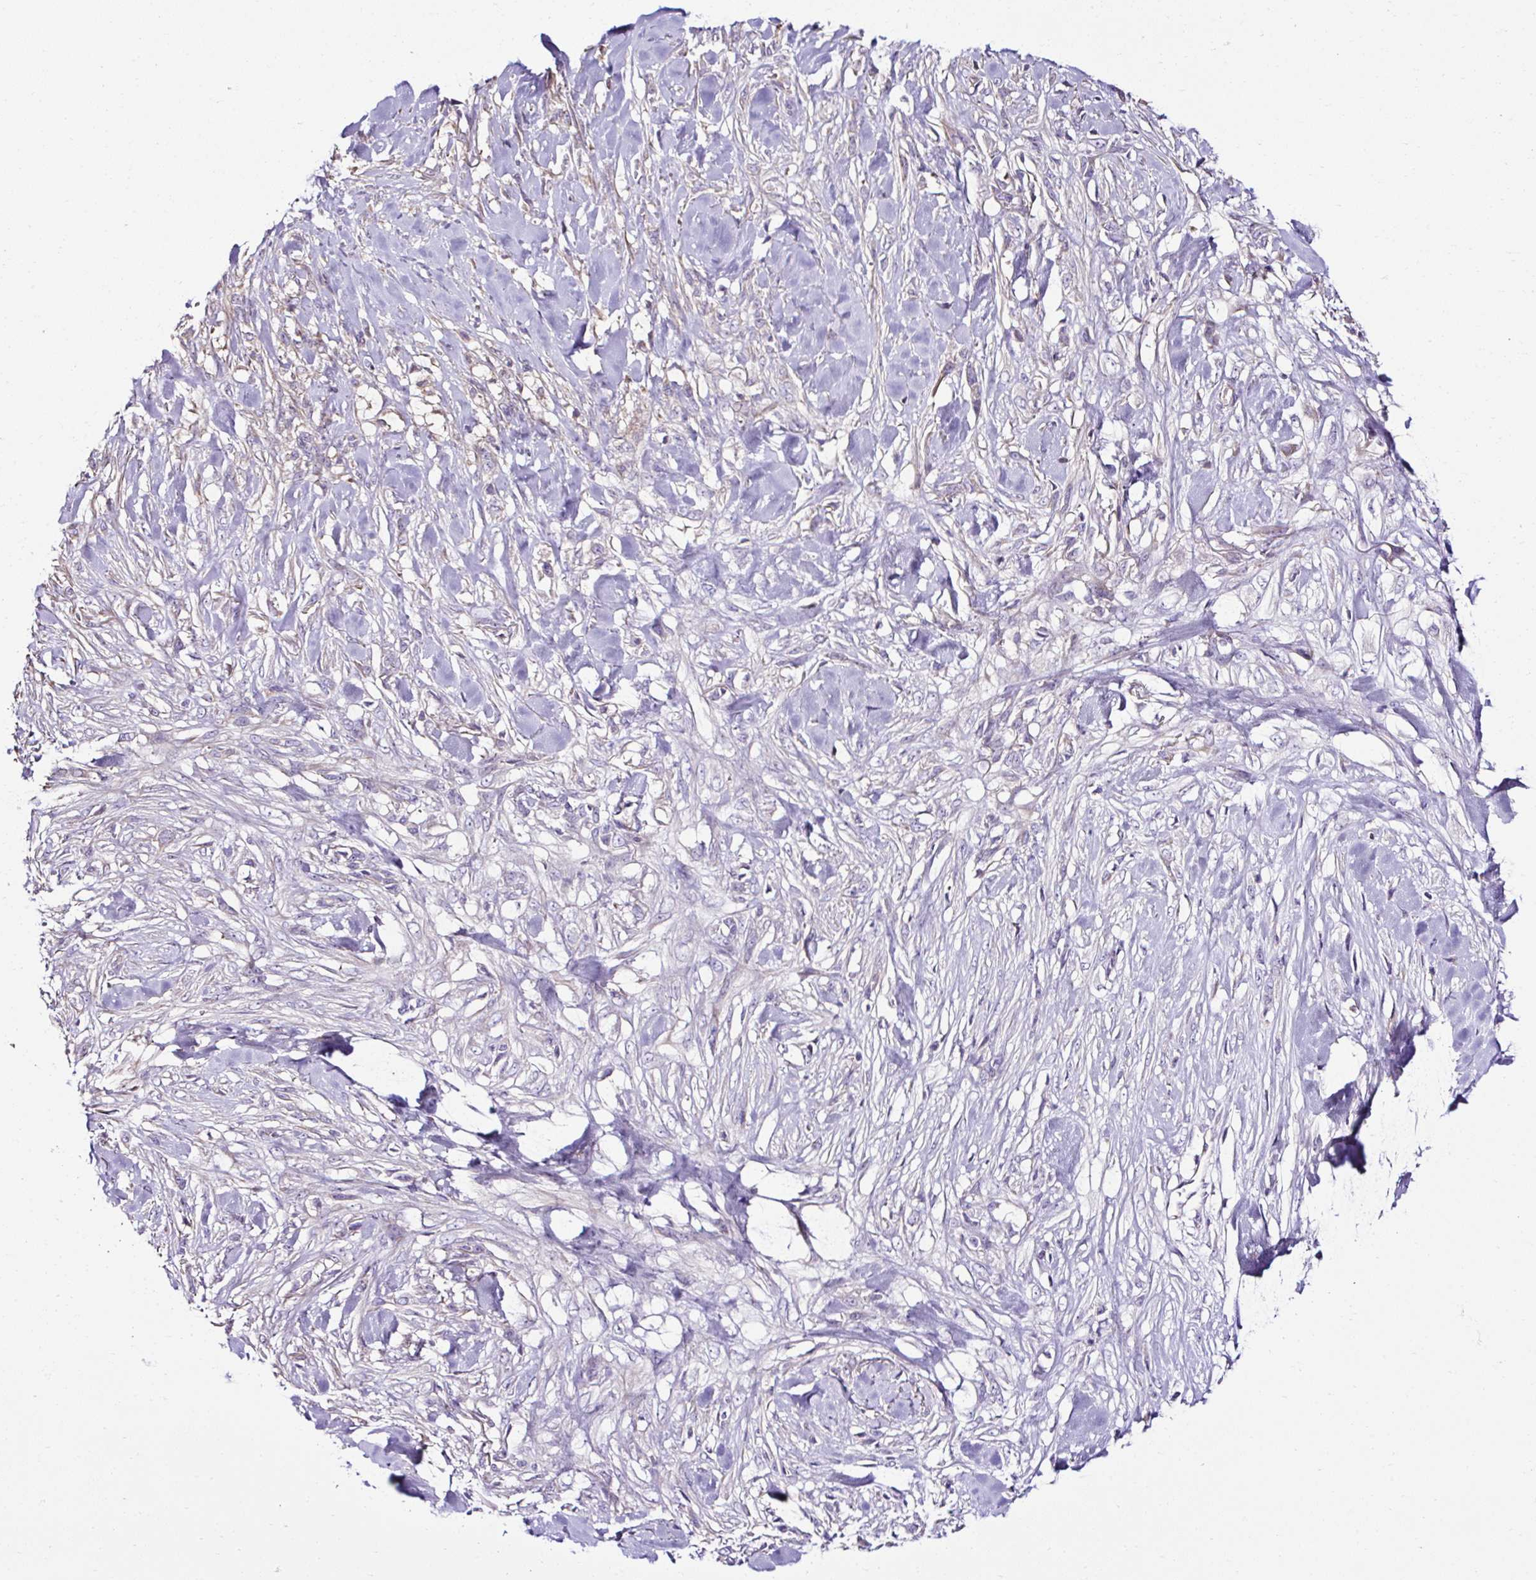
{"staining": {"intensity": "negative", "quantity": "none", "location": "none"}, "tissue": "skin cancer", "cell_type": "Tumor cells", "image_type": "cancer", "snomed": [{"axis": "morphology", "description": "Squamous cell carcinoma, NOS"}, {"axis": "topography", "description": "Skin"}], "caption": "An immunohistochemistry (IHC) photomicrograph of skin squamous cell carcinoma is shown. There is no staining in tumor cells of skin squamous cell carcinoma.", "gene": "CCDC85C", "patient": {"sex": "female", "age": 59}}